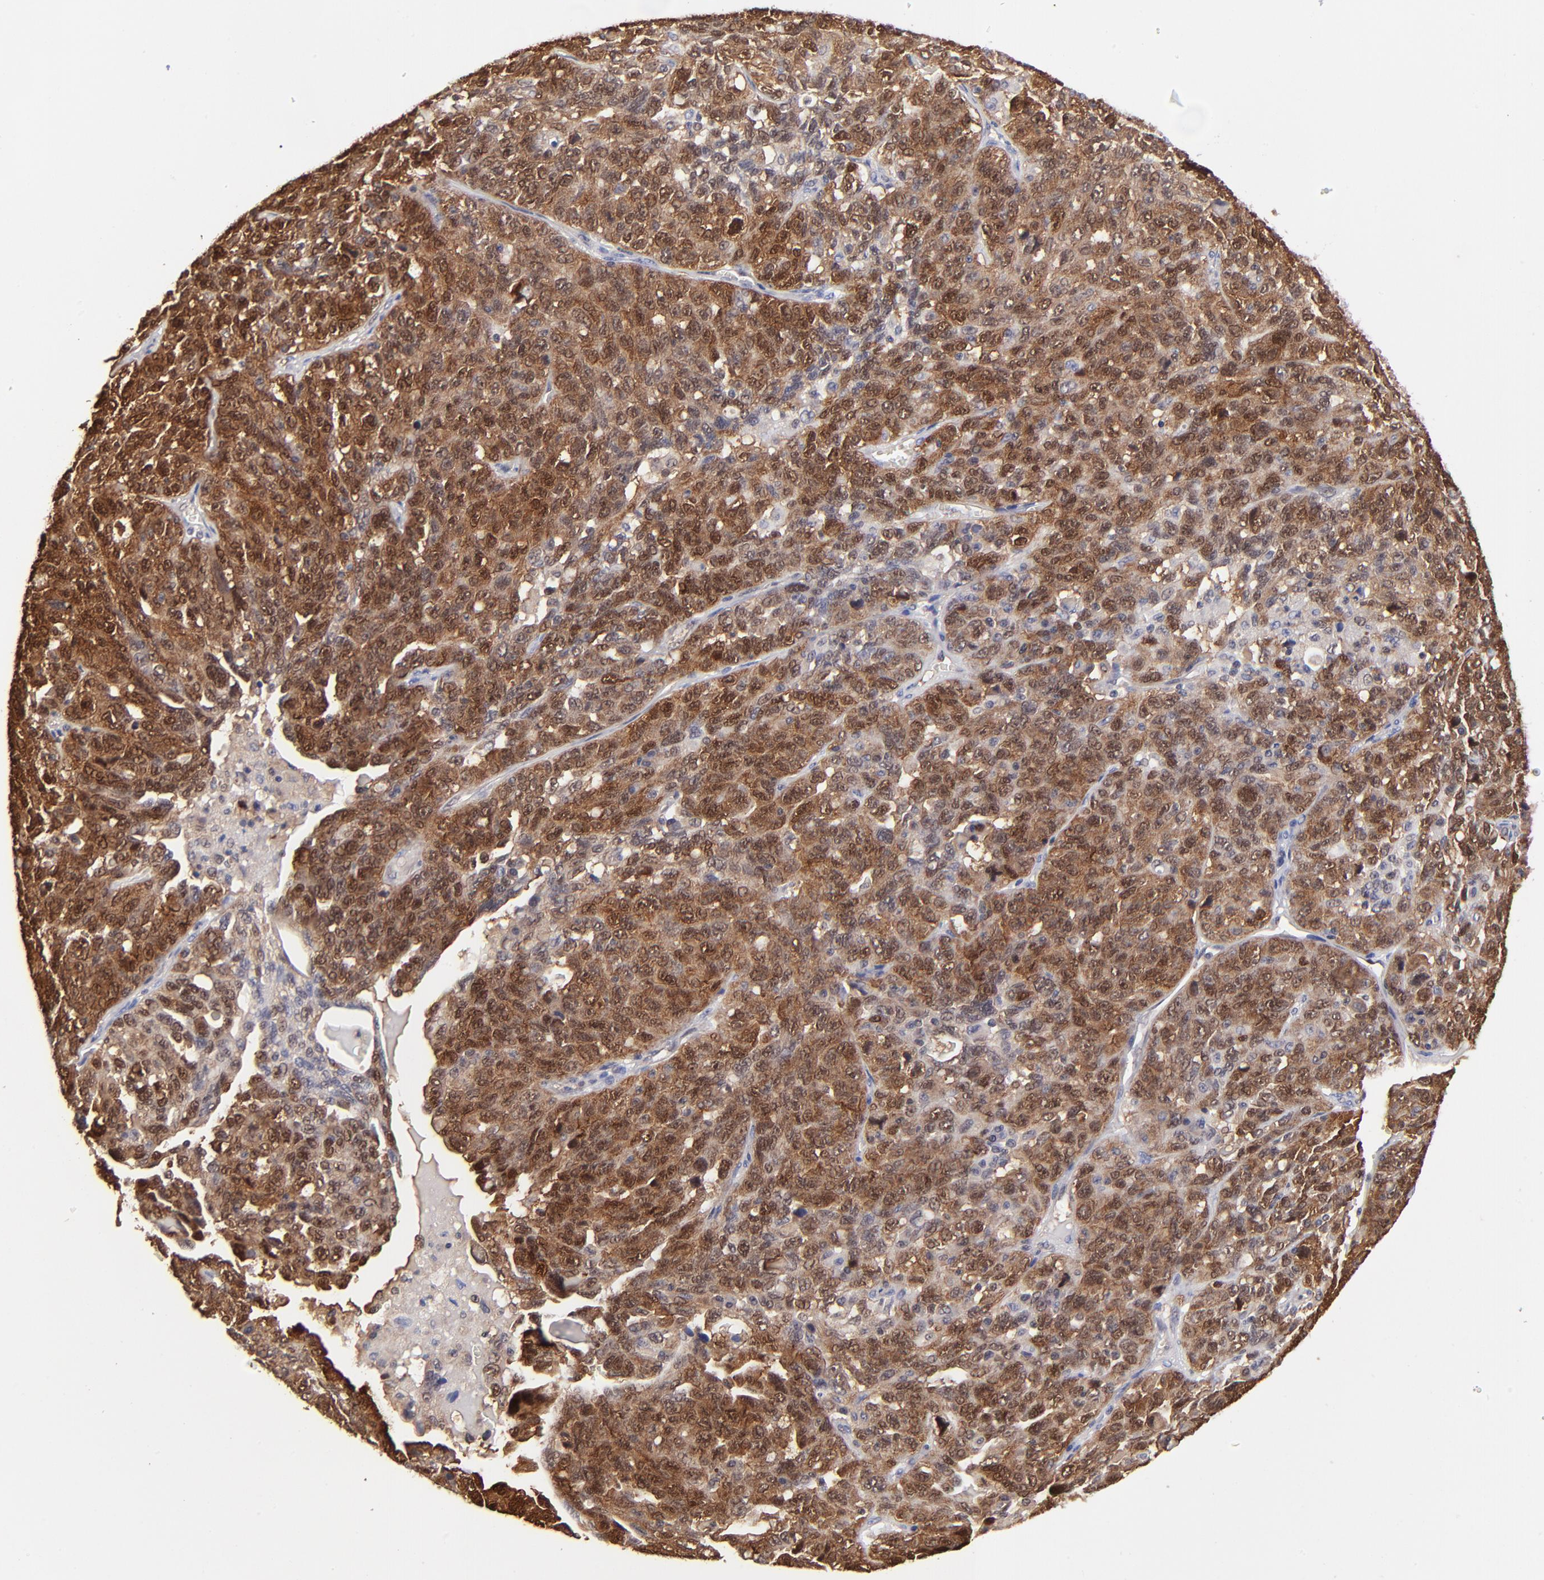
{"staining": {"intensity": "moderate", "quantity": ">75%", "location": "cytoplasmic/membranous,nuclear"}, "tissue": "ovarian cancer", "cell_type": "Tumor cells", "image_type": "cancer", "snomed": [{"axis": "morphology", "description": "Cystadenocarcinoma, serous, NOS"}, {"axis": "topography", "description": "Ovary"}], "caption": "Protein analysis of ovarian cancer (serous cystadenocarcinoma) tissue displays moderate cytoplasmic/membranous and nuclear staining in about >75% of tumor cells.", "gene": "DCTPP1", "patient": {"sex": "female", "age": 71}}